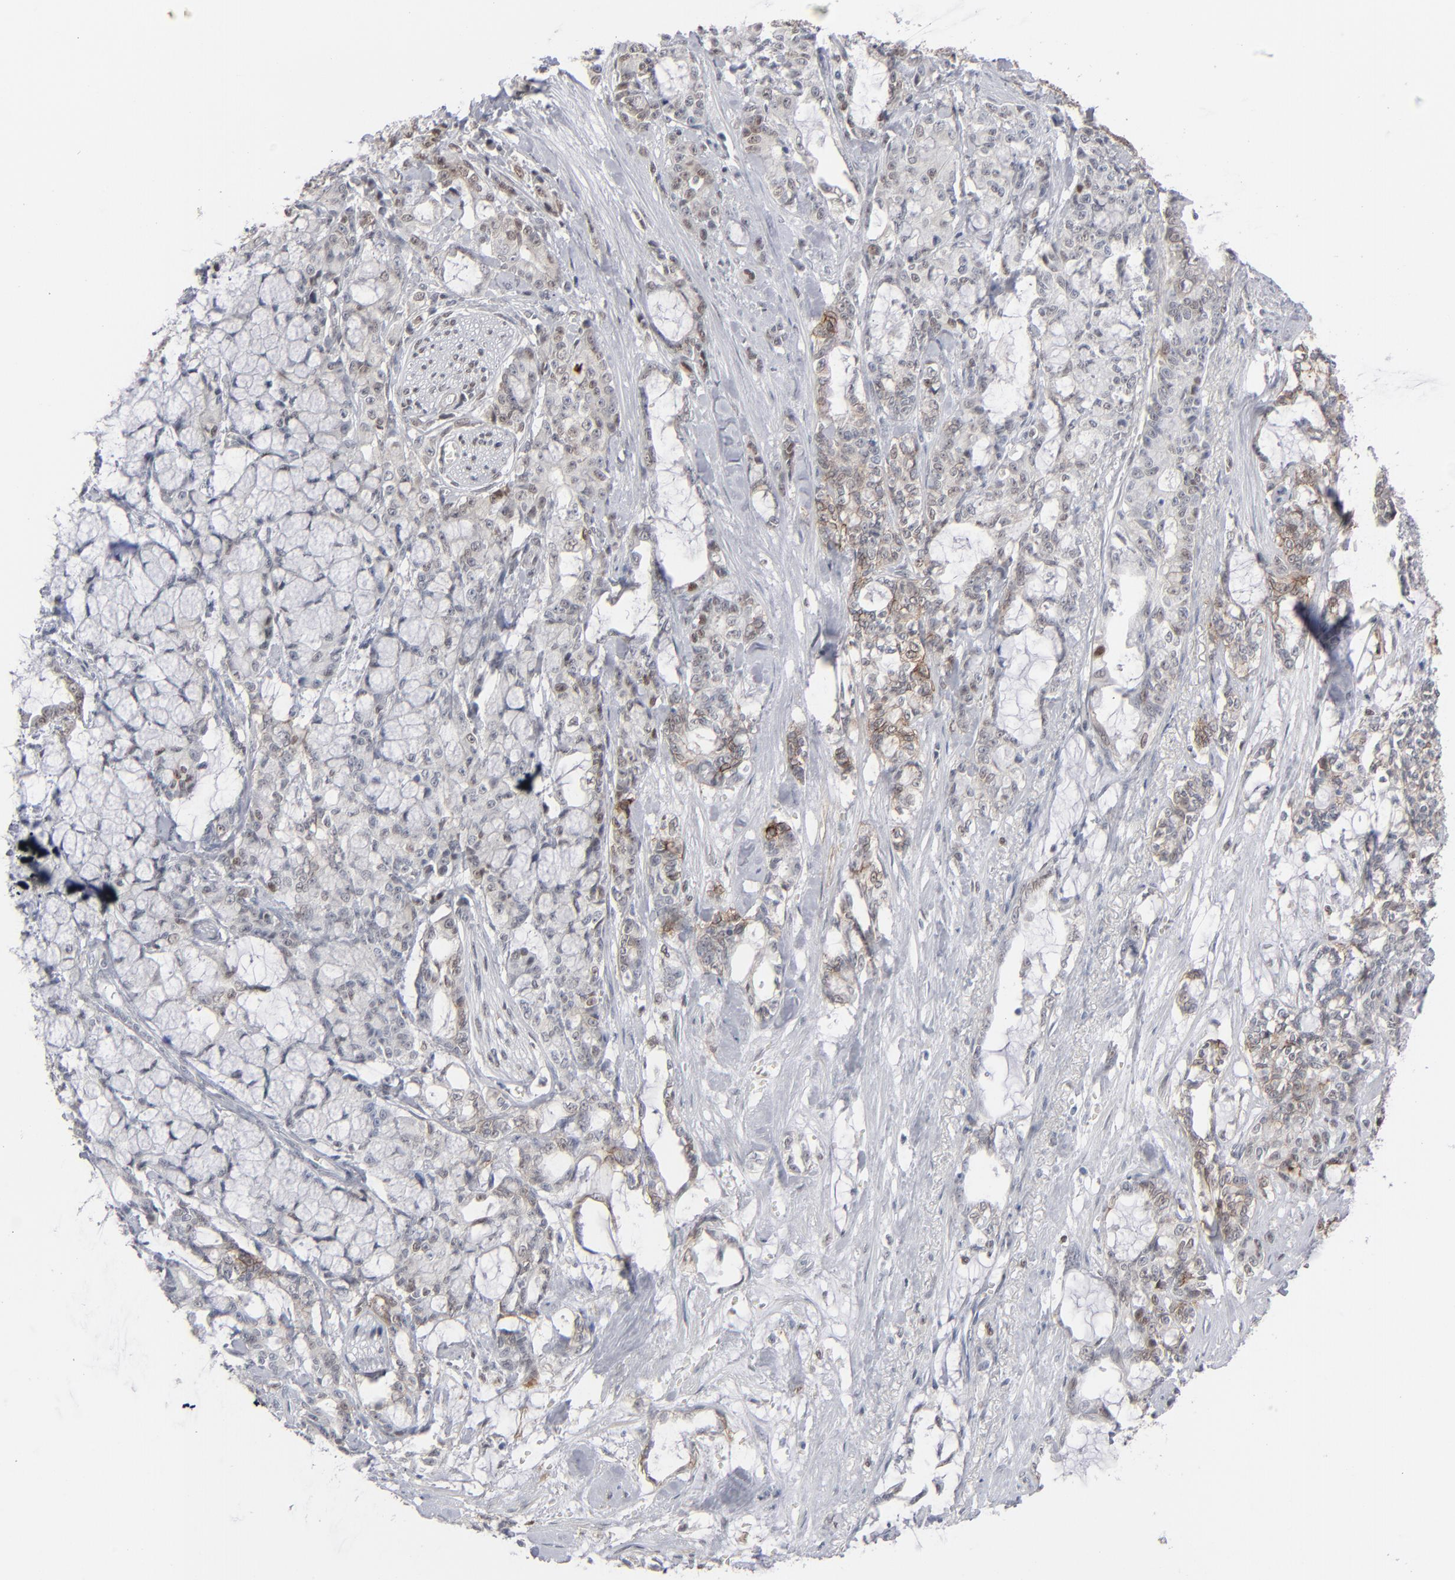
{"staining": {"intensity": "moderate", "quantity": ">75%", "location": "nuclear"}, "tissue": "pancreatic cancer", "cell_type": "Tumor cells", "image_type": "cancer", "snomed": [{"axis": "morphology", "description": "Adenocarcinoma, NOS"}, {"axis": "topography", "description": "Pancreas"}], "caption": "IHC of human adenocarcinoma (pancreatic) reveals medium levels of moderate nuclear positivity in approximately >75% of tumor cells.", "gene": "IRF9", "patient": {"sex": "female", "age": 73}}